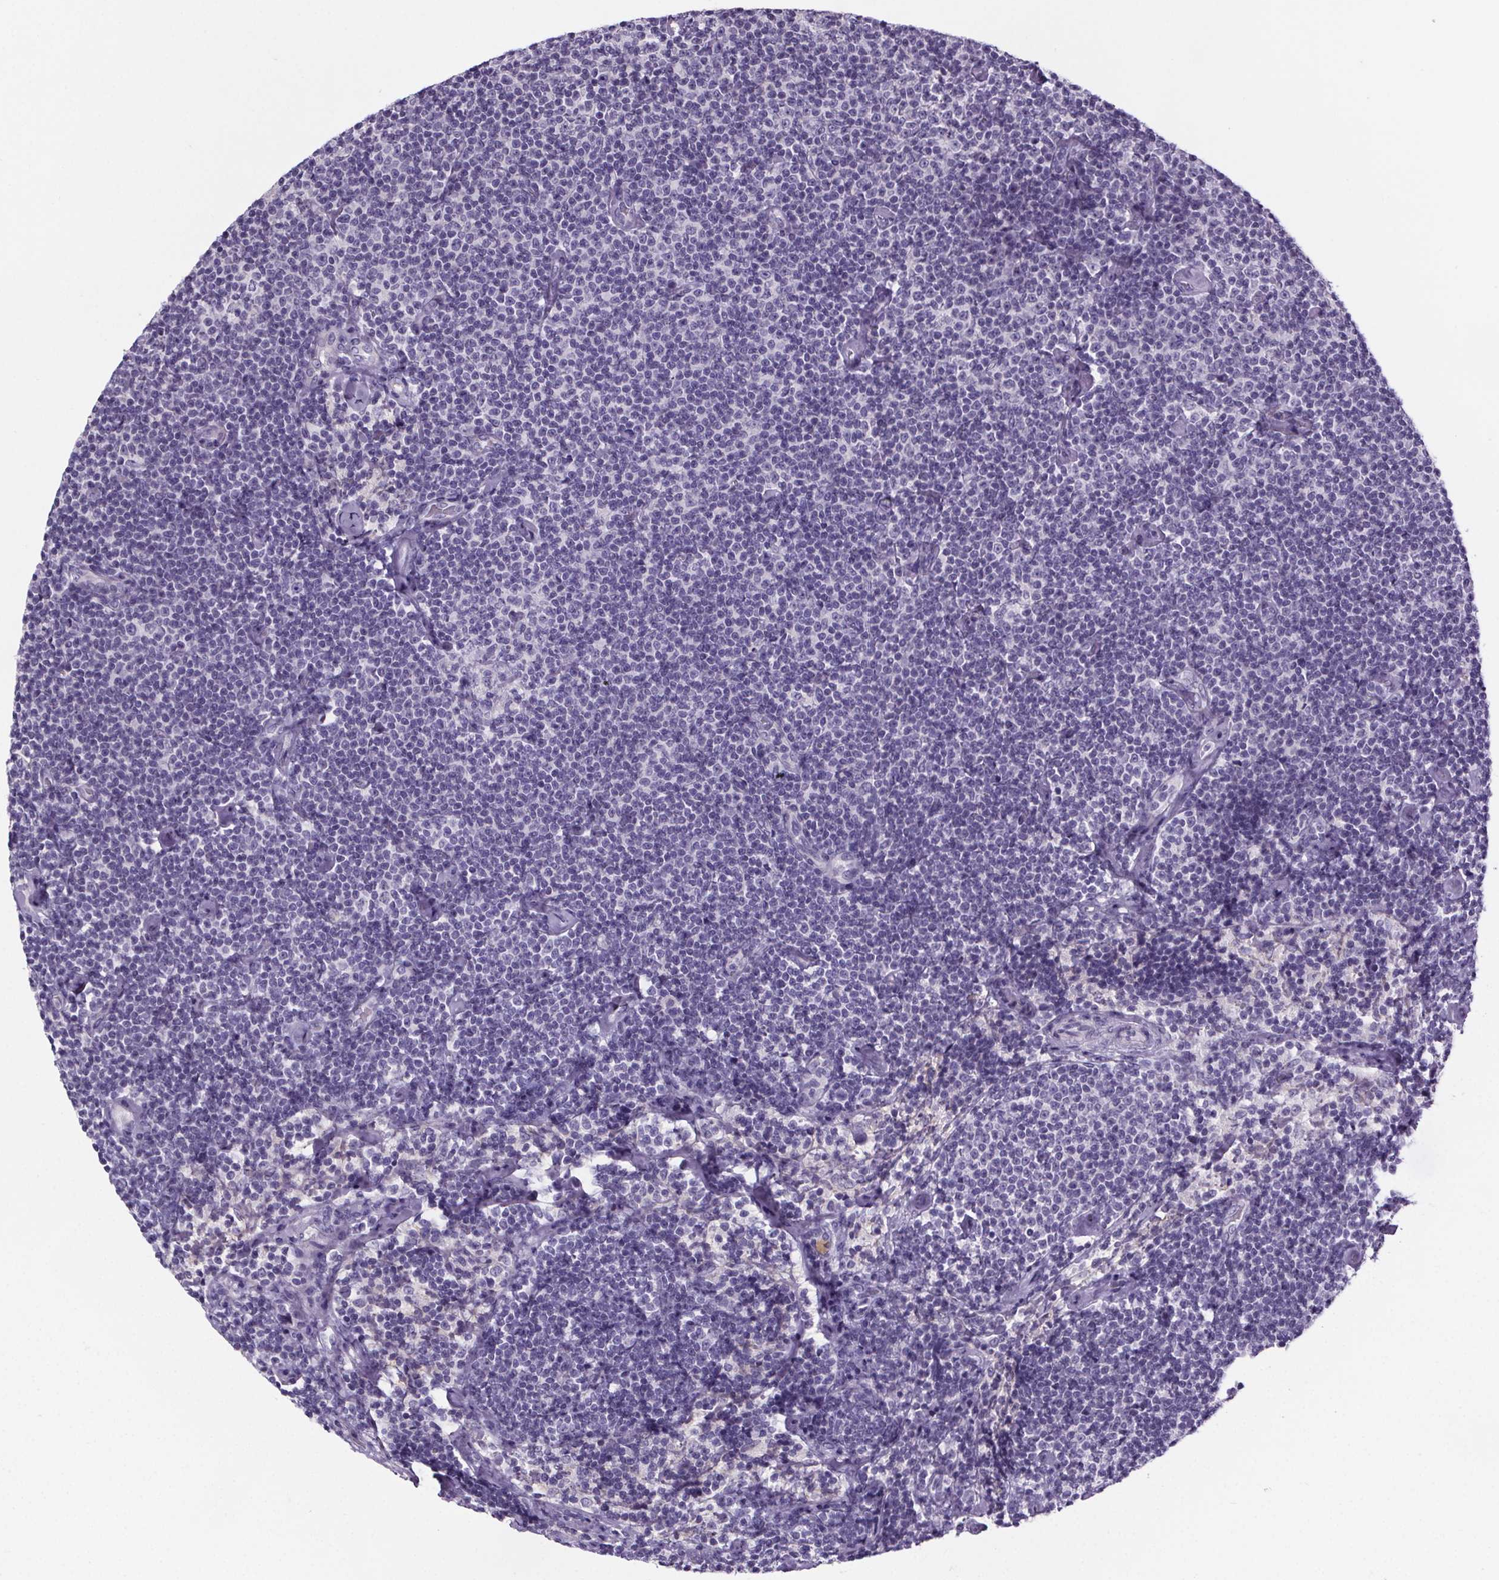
{"staining": {"intensity": "negative", "quantity": "none", "location": "none"}, "tissue": "lymphoma", "cell_type": "Tumor cells", "image_type": "cancer", "snomed": [{"axis": "morphology", "description": "Malignant lymphoma, non-Hodgkin's type, Low grade"}, {"axis": "topography", "description": "Lymph node"}], "caption": "Immunohistochemistry (IHC) image of human low-grade malignant lymphoma, non-Hodgkin's type stained for a protein (brown), which exhibits no expression in tumor cells.", "gene": "CUBN", "patient": {"sex": "male", "age": 81}}